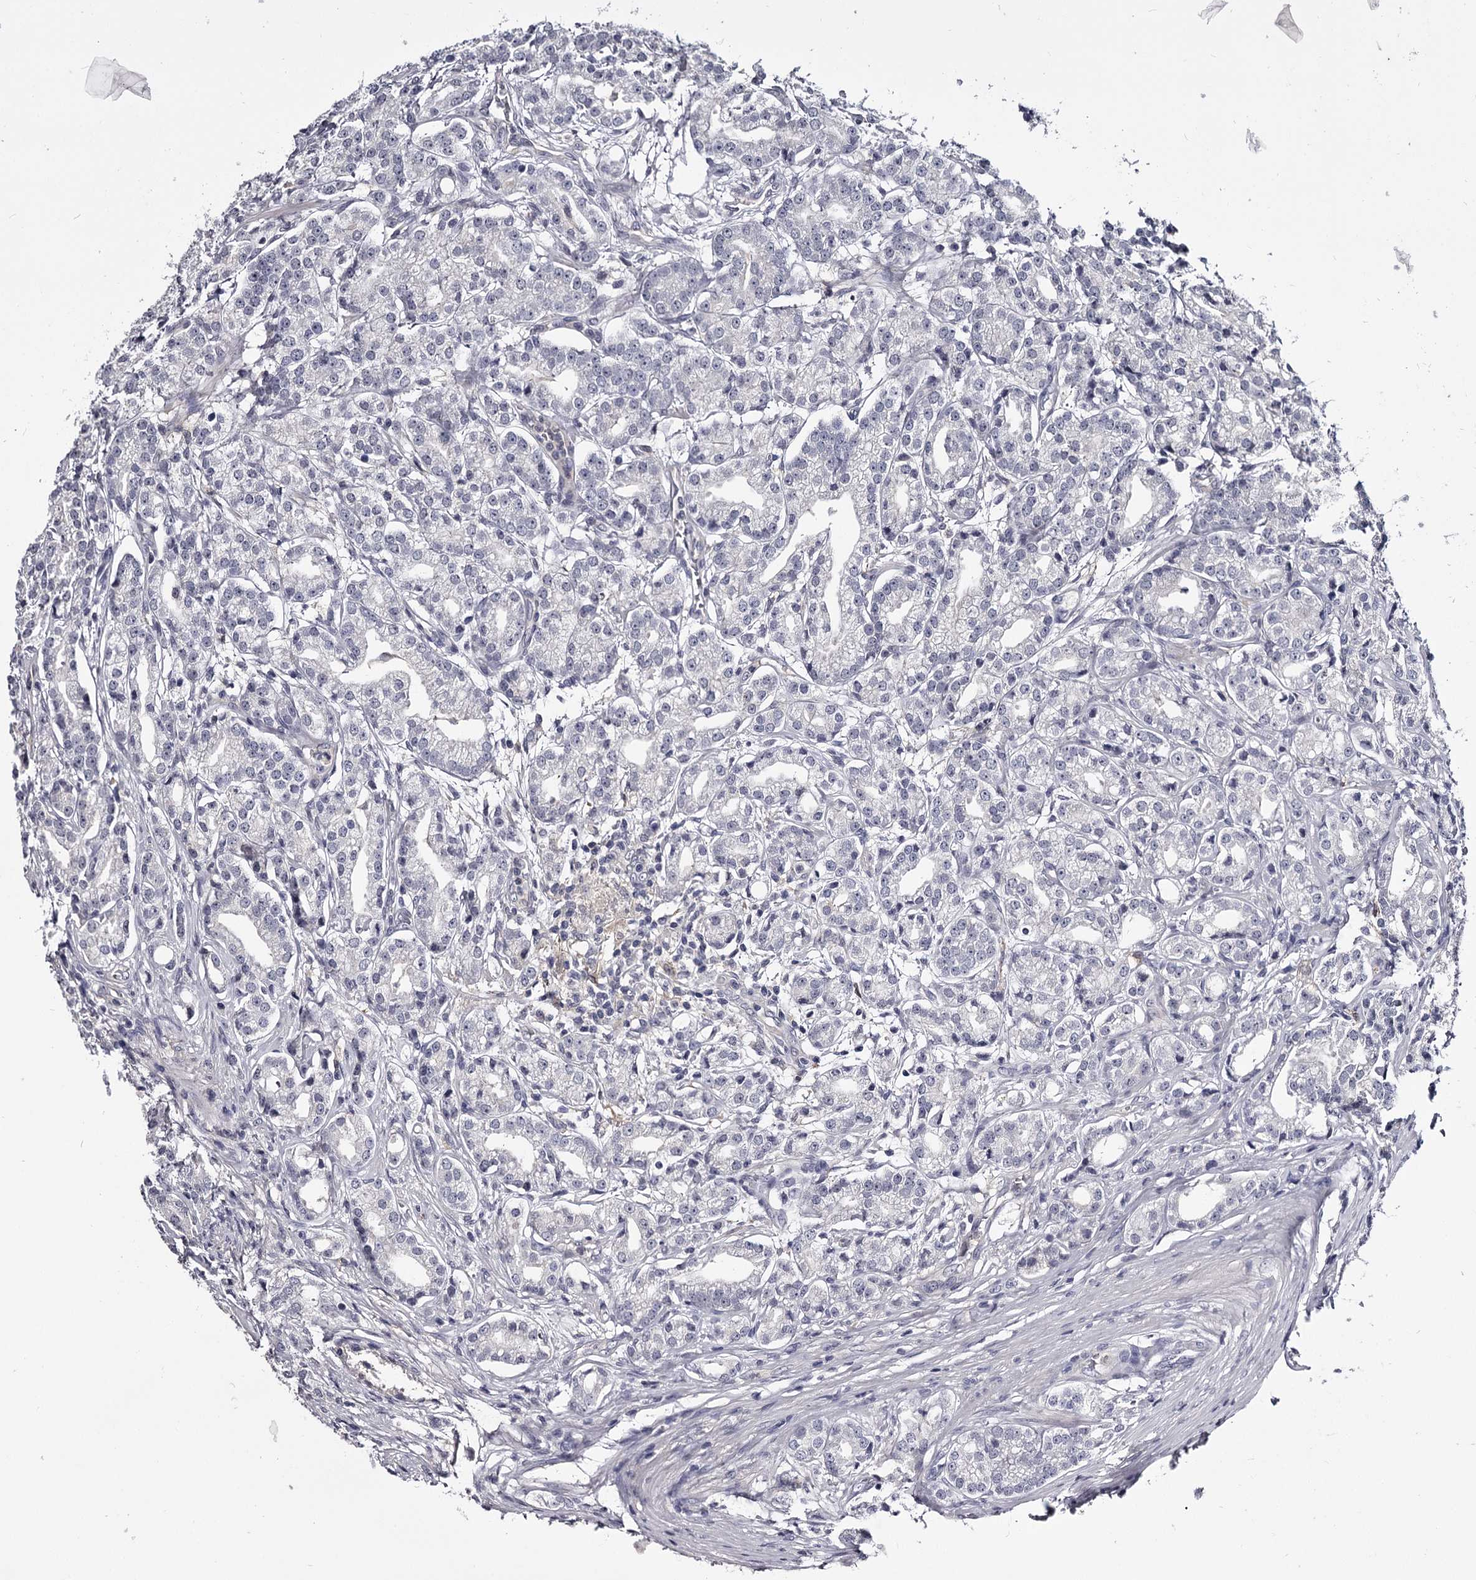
{"staining": {"intensity": "negative", "quantity": "none", "location": "none"}, "tissue": "prostate cancer", "cell_type": "Tumor cells", "image_type": "cancer", "snomed": [{"axis": "morphology", "description": "Adenocarcinoma, High grade"}, {"axis": "topography", "description": "Prostate"}], "caption": "High magnification brightfield microscopy of prostate high-grade adenocarcinoma stained with DAB (brown) and counterstained with hematoxylin (blue): tumor cells show no significant staining.", "gene": "GSTO1", "patient": {"sex": "male", "age": 69}}